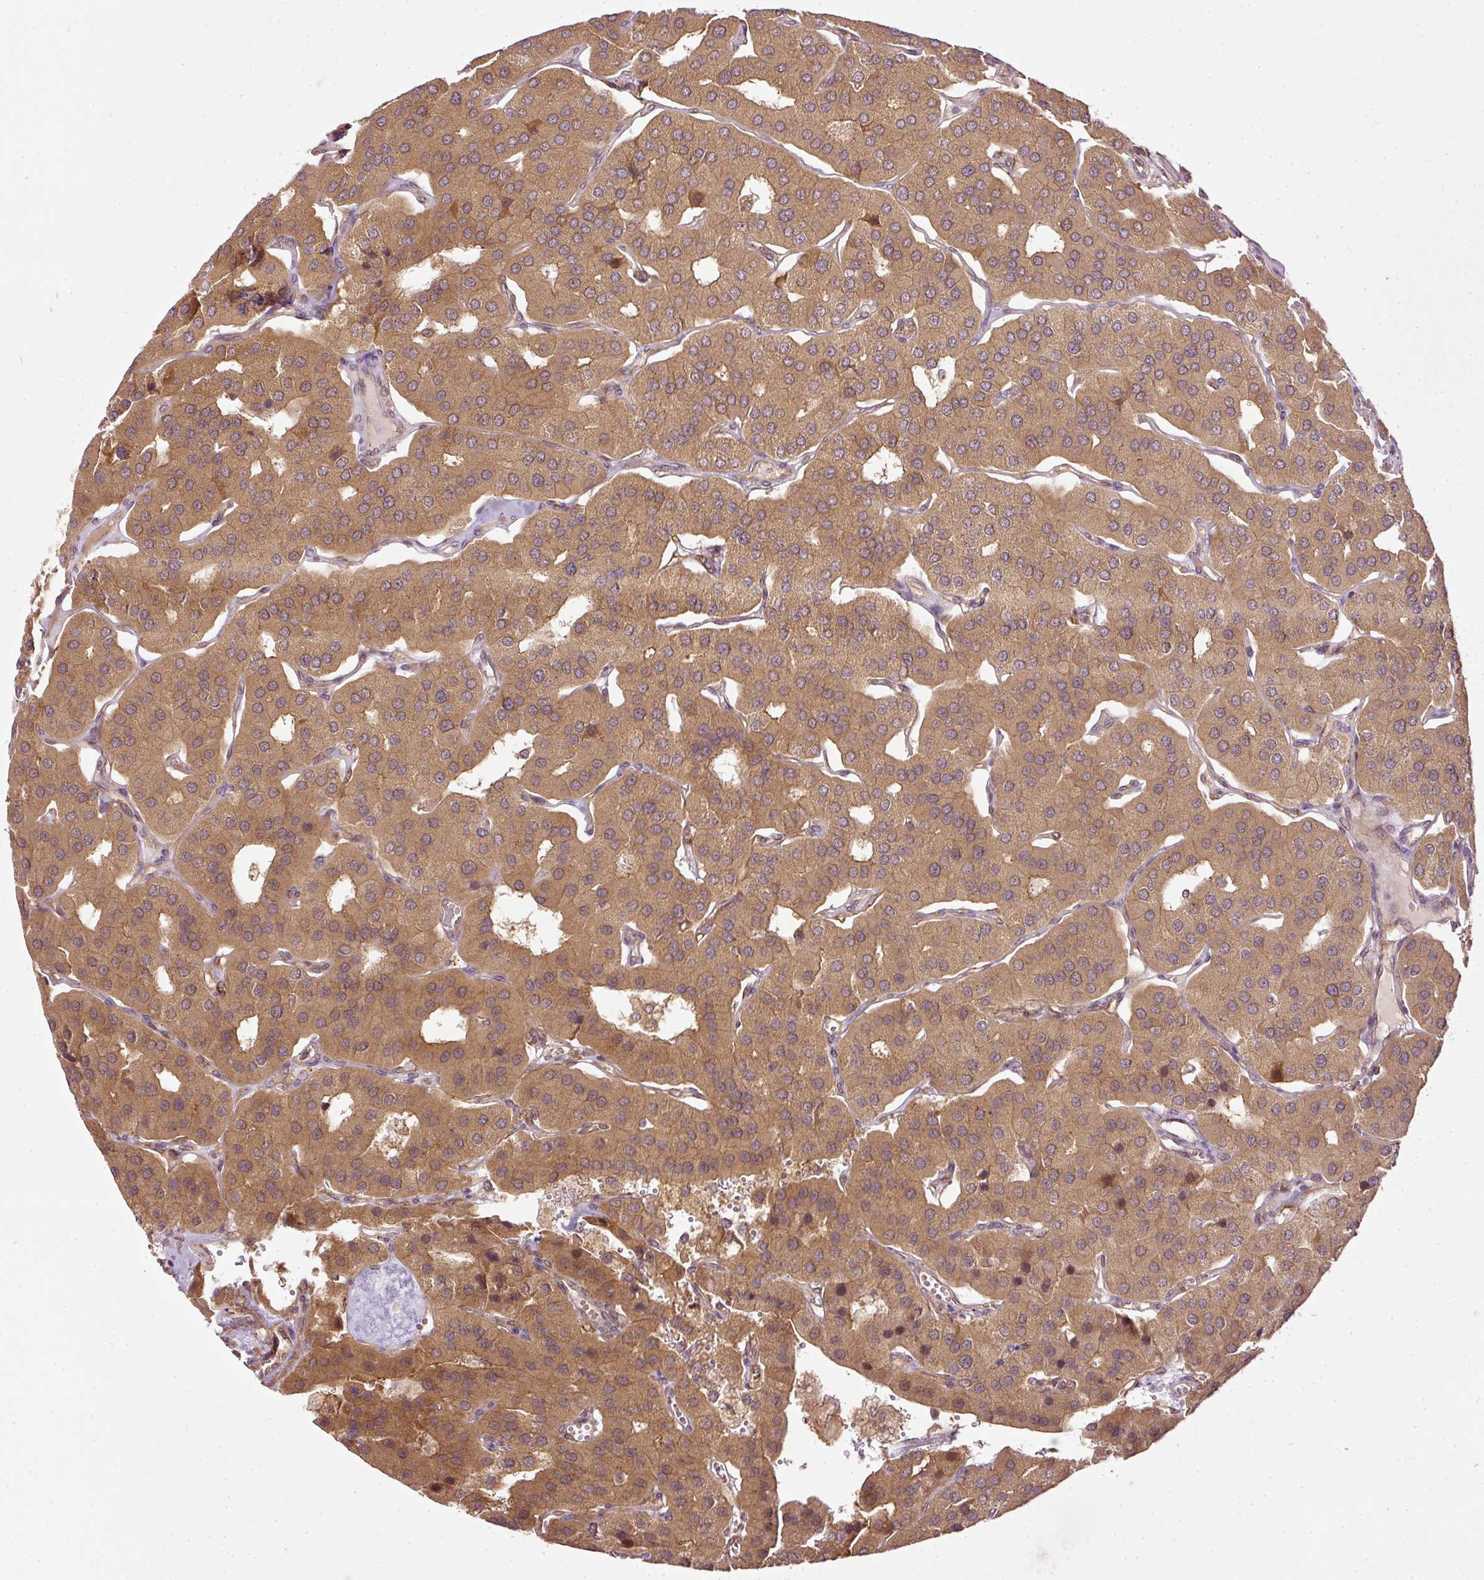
{"staining": {"intensity": "moderate", "quantity": ">75%", "location": "cytoplasmic/membranous"}, "tissue": "parathyroid gland", "cell_type": "Glandular cells", "image_type": "normal", "snomed": [{"axis": "morphology", "description": "Normal tissue, NOS"}, {"axis": "morphology", "description": "Adenoma, NOS"}, {"axis": "topography", "description": "Parathyroid gland"}], "caption": "A high-resolution histopathology image shows immunohistochemistry staining of unremarkable parathyroid gland, which reveals moderate cytoplasmic/membranous staining in approximately >75% of glandular cells. (Stains: DAB (3,3'-diaminobenzidine) in brown, nuclei in blue, Microscopy: brightfield microscopy at high magnification).", "gene": "MIF4GD", "patient": {"sex": "female", "age": 86}}